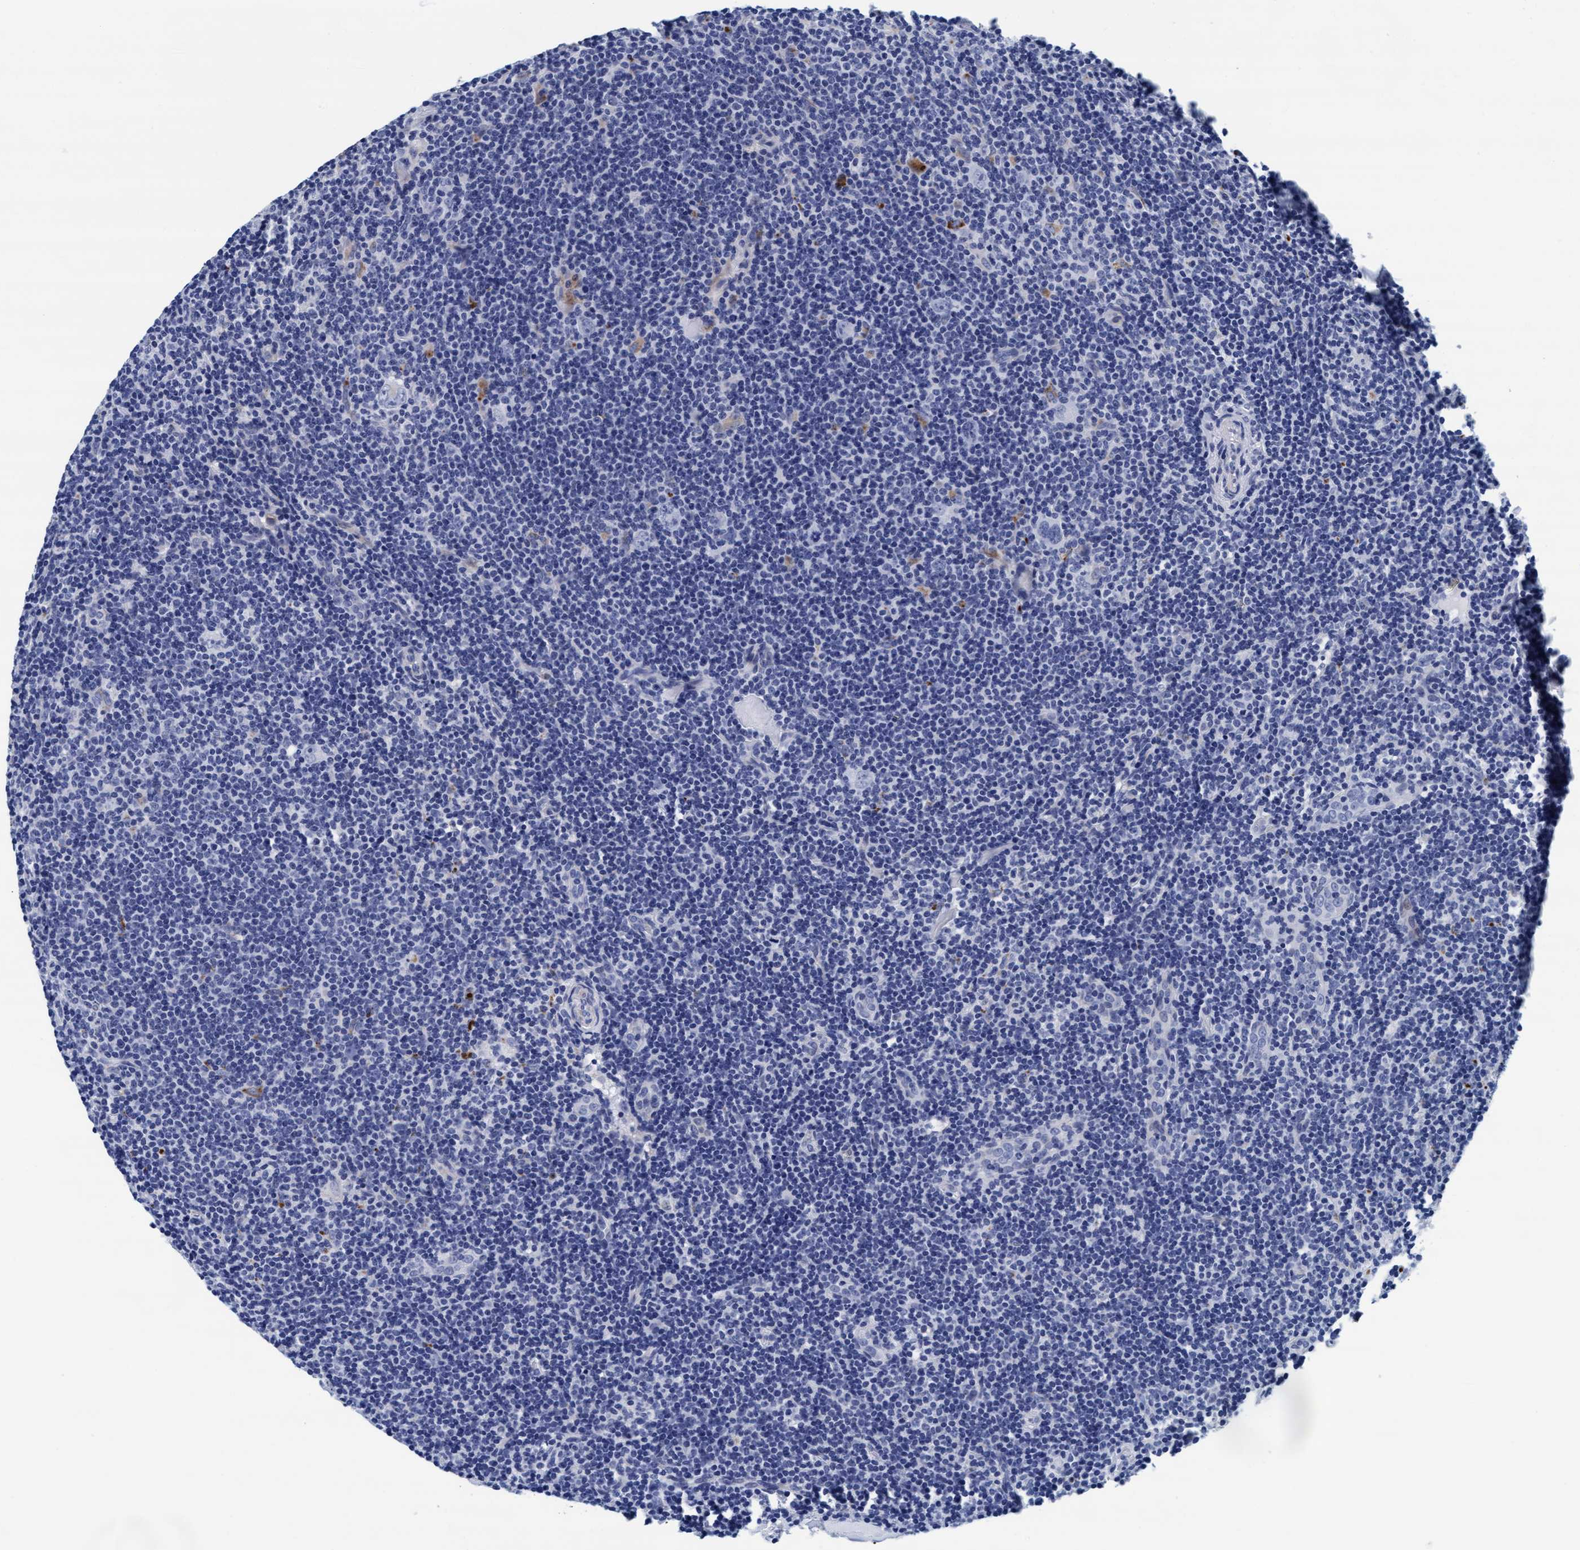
{"staining": {"intensity": "negative", "quantity": "none", "location": "none"}, "tissue": "lymphoma", "cell_type": "Tumor cells", "image_type": "cancer", "snomed": [{"axis": "morphology", "description": "Hodgkin's disease, NOS"}, {"axis": "topography", "description": "Lymph node"}], "caption": "This is an immunohistochemistry (IHC) histopathology image of human lymphoma. There is no positivity in tumor cells.", "gene": "ARSG", "patient": {"sex": "female", "age": 57}}